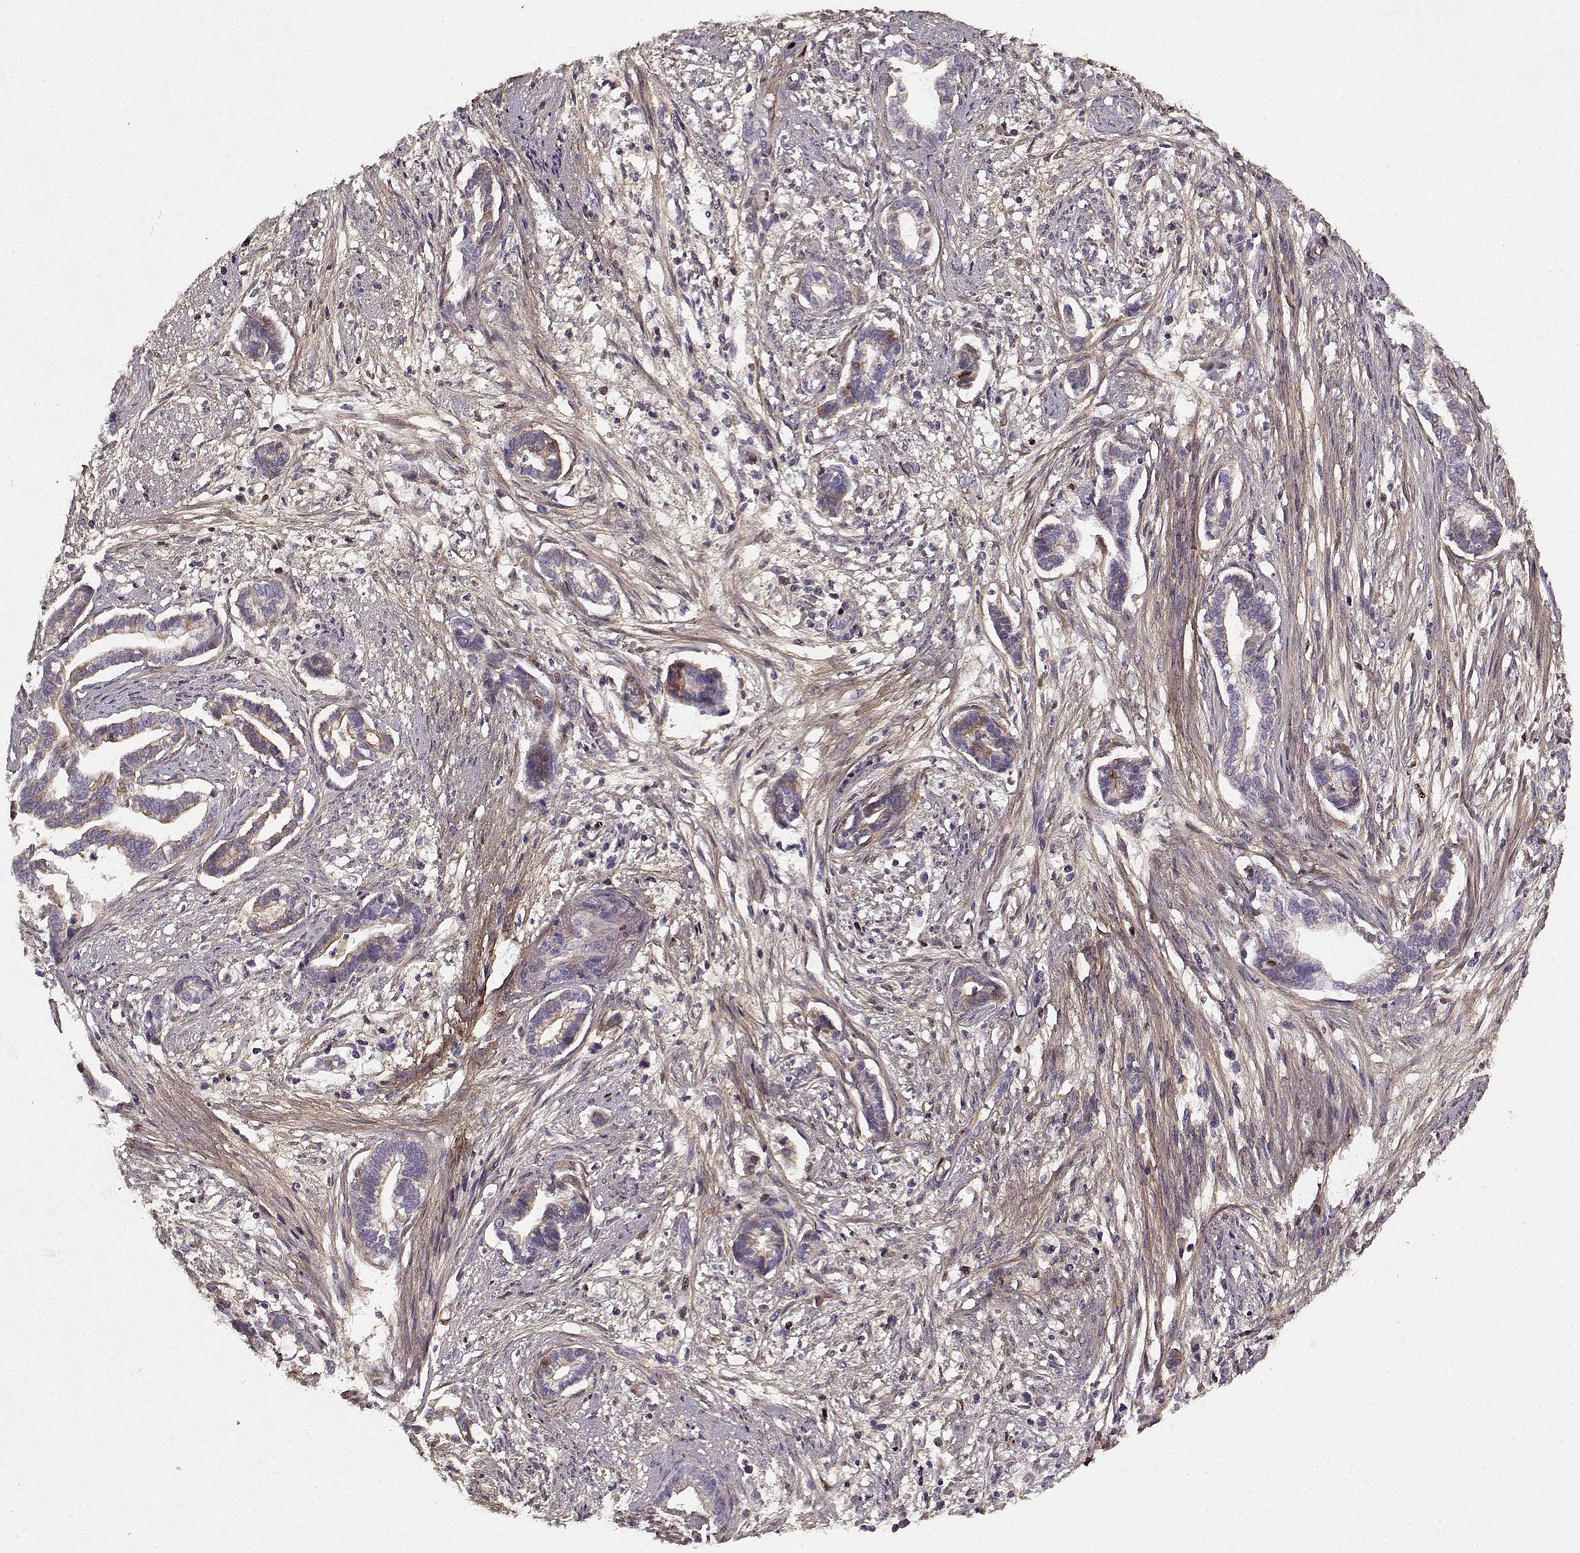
{"staining": {"intensity": "moderate", "quantity": "<25%", "location": "cytoplasmic/membranous"}, "tissue": "cervical cancer", "cell_type": "Tumor cells", "image_type": "cancer", "snomed": [{"axis": "morphology", "description": "Adenocarcinoma, NOS"}, {"axis": "topography", "description": "Cervix"}], "caption": "Human cervical cancer (adenocarcinoma) stained with a protein marker displays moderate staining in tumor cells.", "gene": "LUM", "patient": {"sex": "female", "age": 62}}